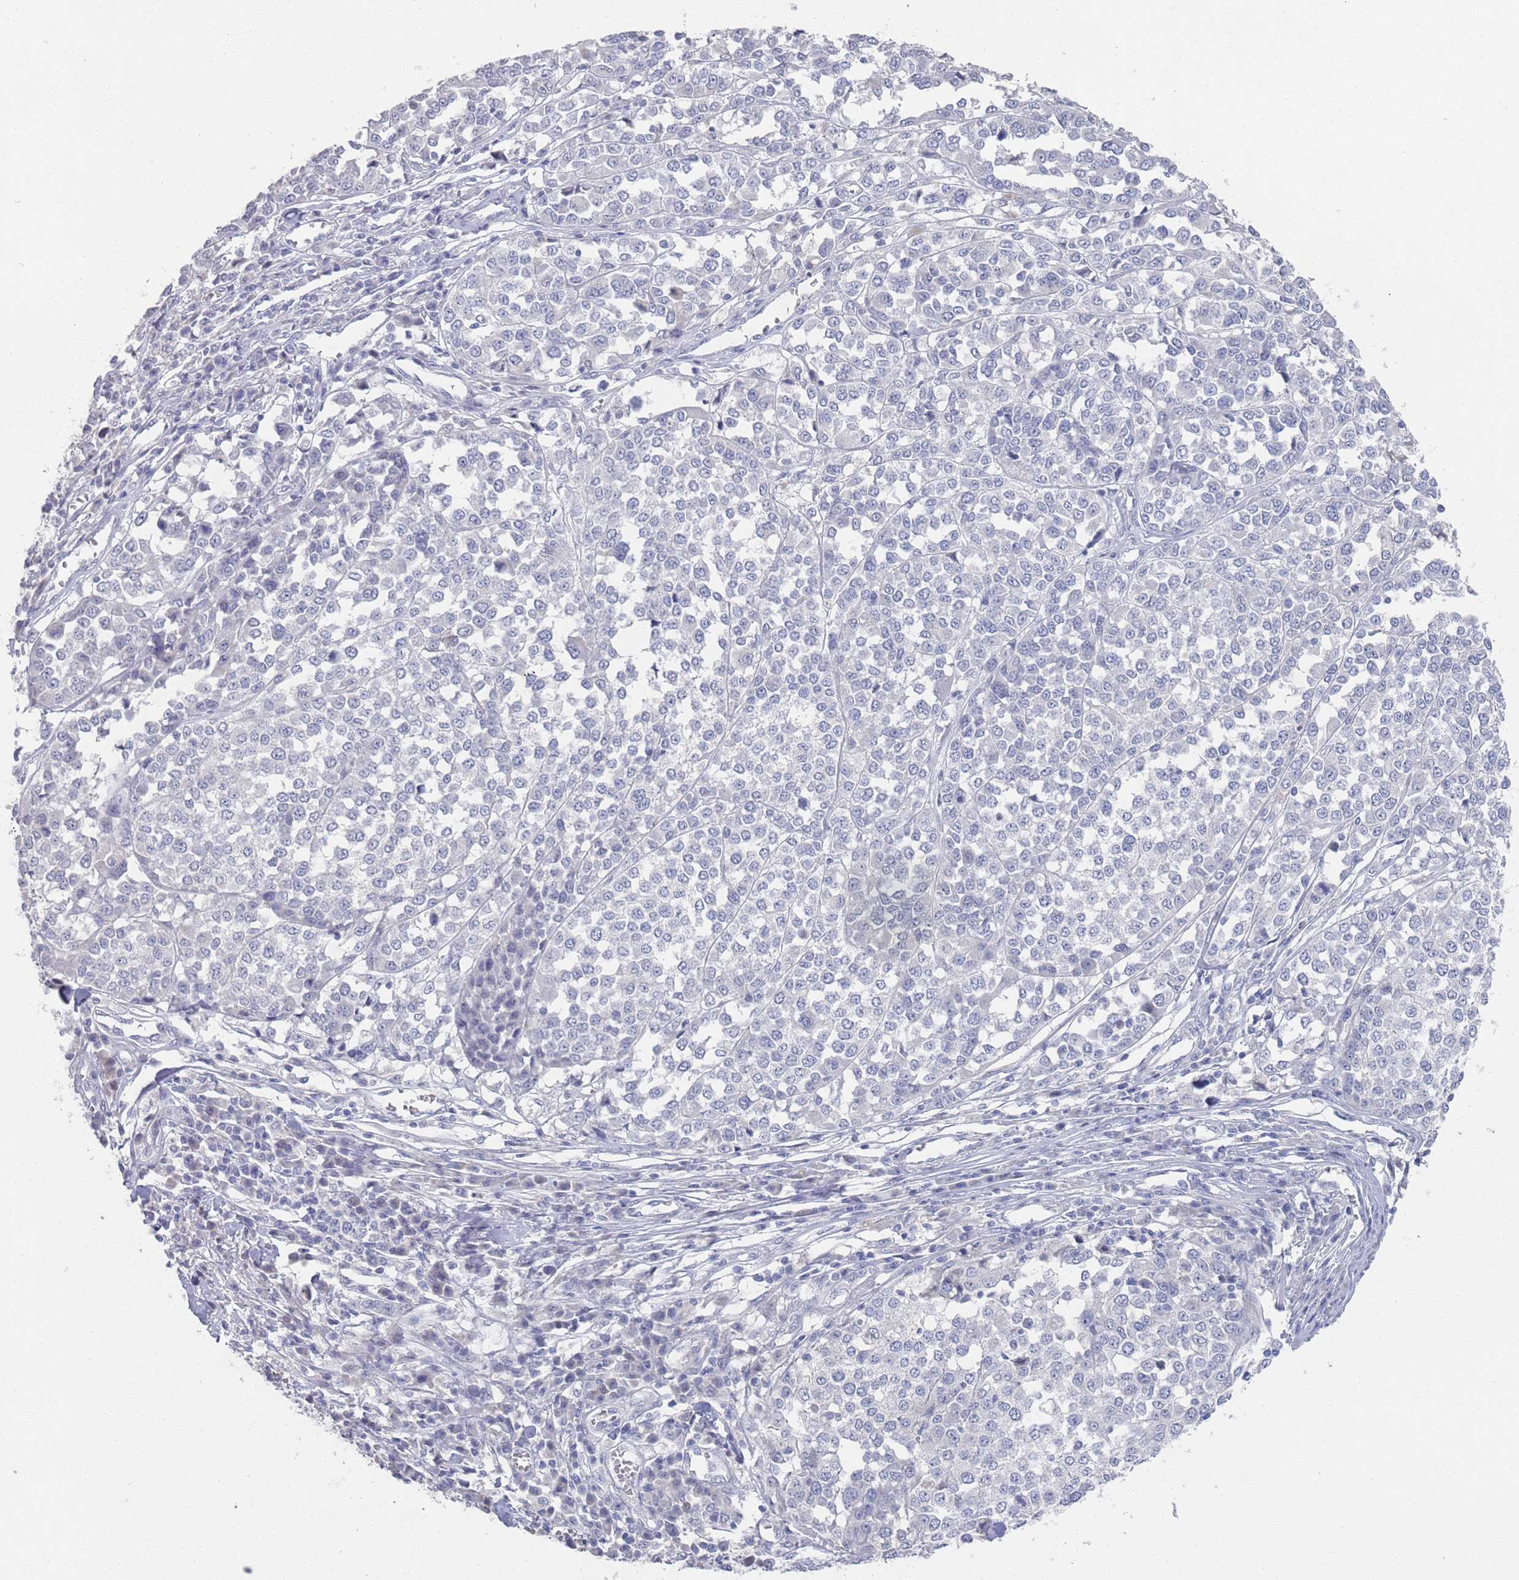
{"staining": {"intensity": "negative", "quantity": "none", "location": "none"}, "tissue": "melanoma", "cell_type": "Tumor cells", "image_type": "cancer", "snomed": [{"axis": "morphology", "description": "Malignant melanoma, Metastatic site"}, {"axis": "topography", "description": "Lymph node"}], "caption": "IHC of malignant melanoma (metastatic site) shows no expression in tumor cells.", "gene": "PROM2", "patient": {"sex": "male", "age": 44}}